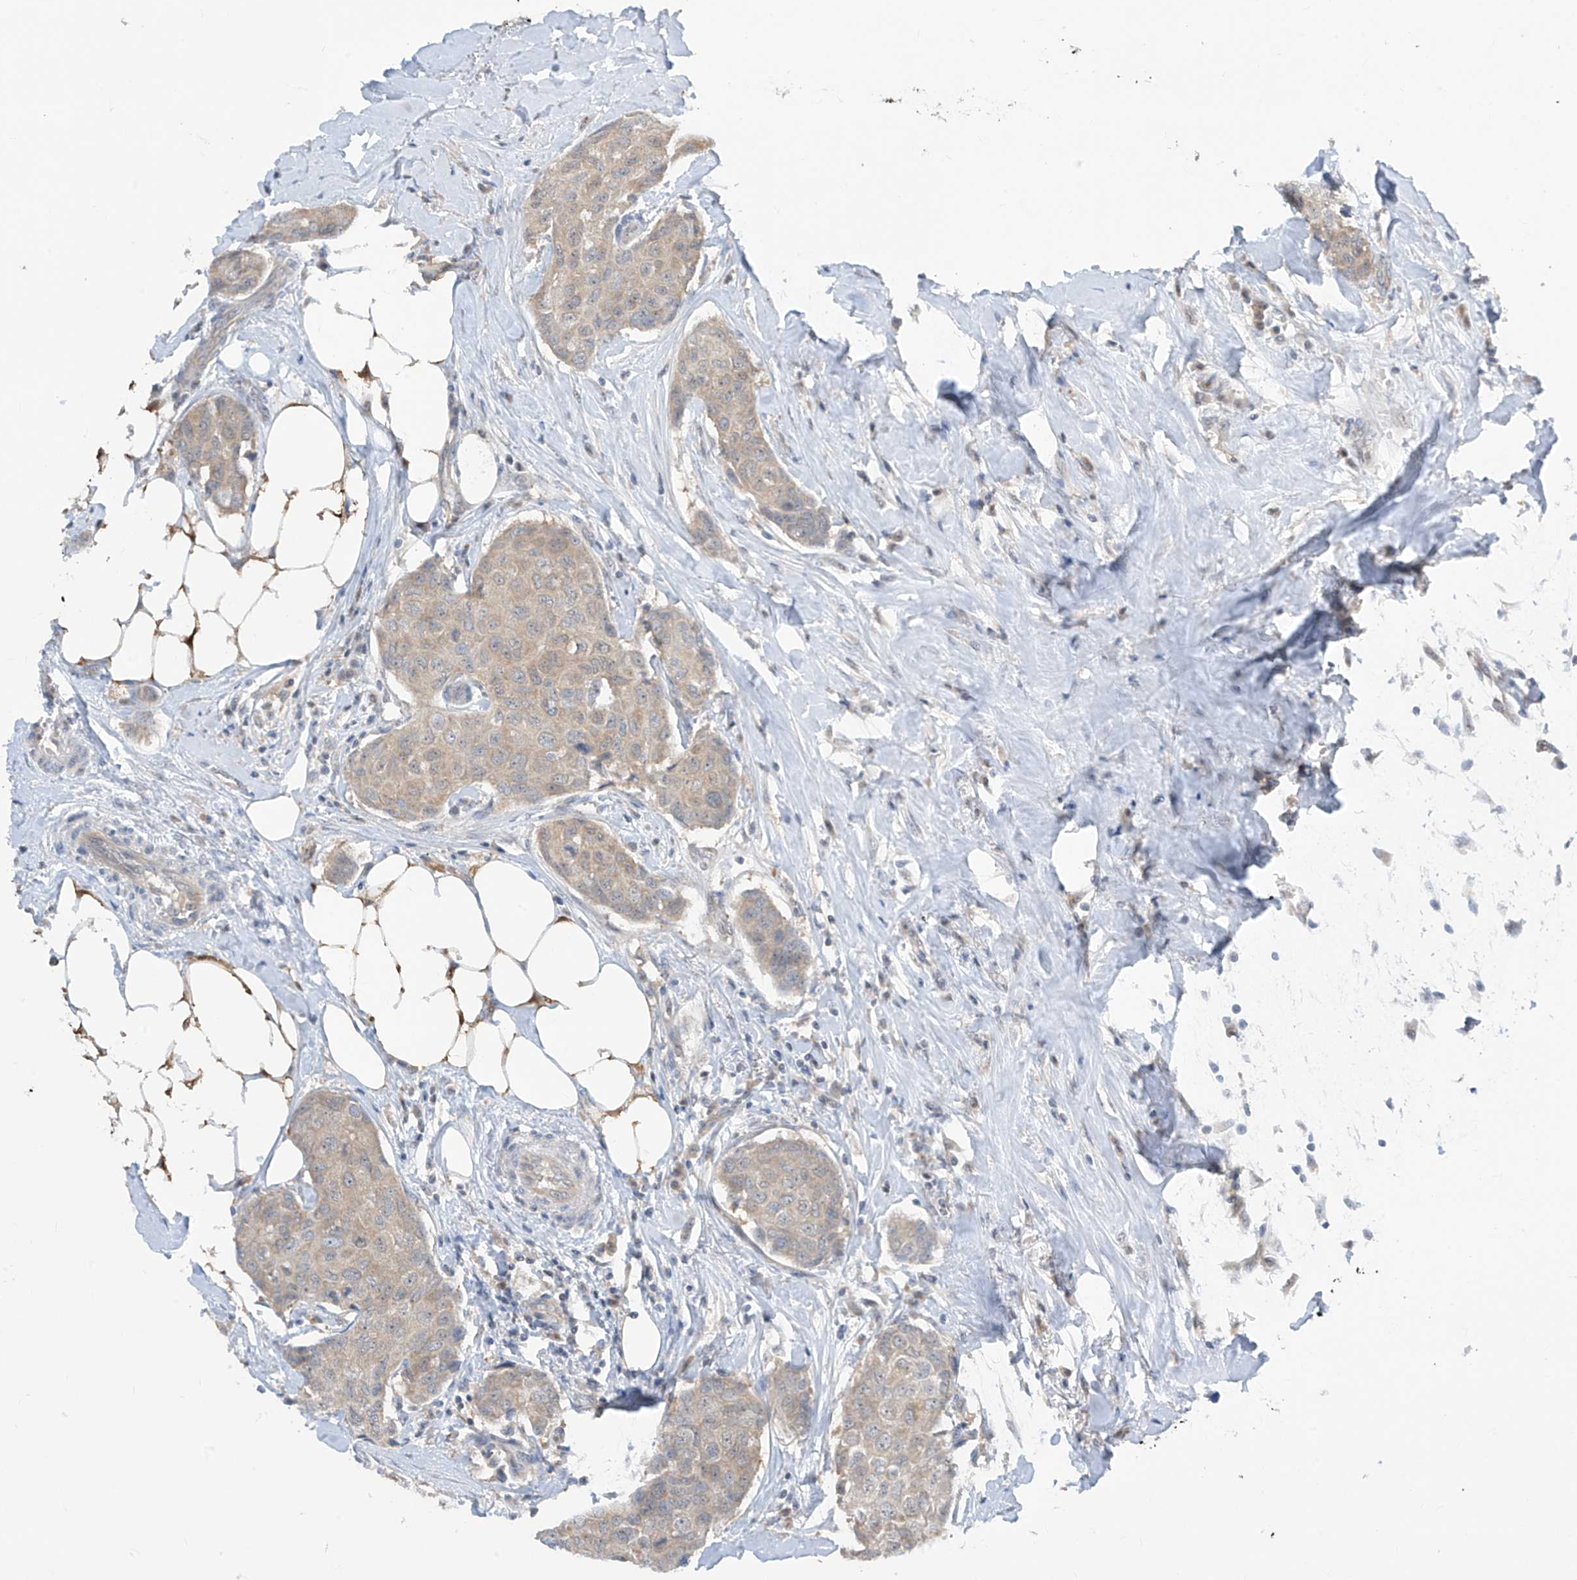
{"staining": {"intensity": "weak", "quantity": ">75%", "location": "cytoplasmic/membranous"}, "tissue": "breast cancer", "cell_type": "Tumor cells", "image_type": "cancer", "snomed": [{"axis": "morphology", "description": "Duct carcinoma"}, {"axis": "topography", "description": "Breast"}], "caption": "Brown immunohistochemical staining in intraductal carcinoma (breast) displays weak cytoplasmic/membranous expression in about >75% of tumor cells.", "gene": "TTC38", "patient": {"sex": "female", "age": 80}}